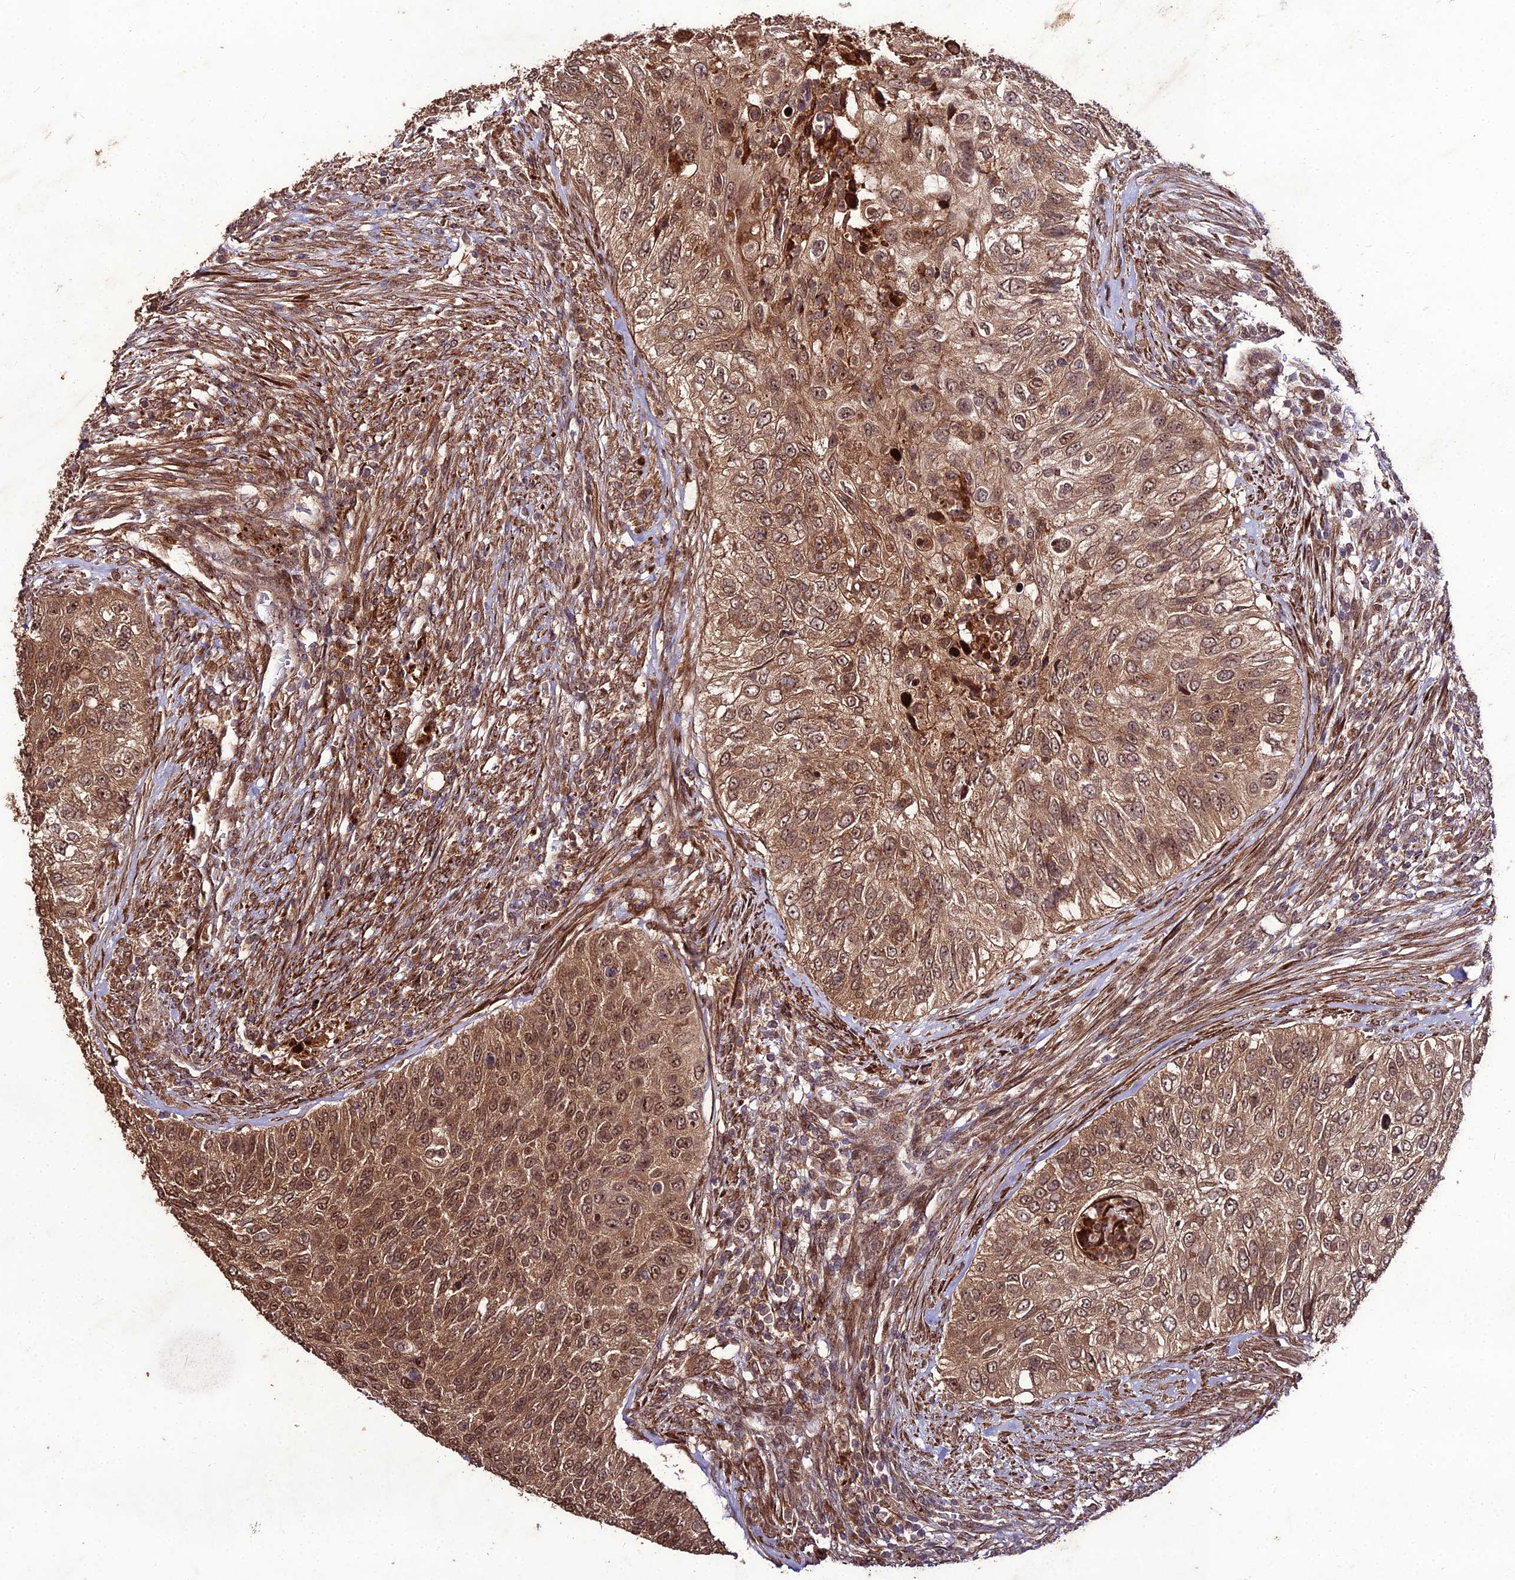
{"staining": {"intensity": "moderate", "quantity": ">75%", "location": "cytoplasmic/membranous,nuclear"}, "tissue": "urothelial cancer", "cell_type": "Tumor cells", "image_type": "cancer", "snomed": [{"axis": "morphology", "description": "Urothelial carcinoma, High grade"}, {"axis": "topography", "description": "Urinary bladder"}], "caption": "An immunohistochemistry image of tumor tissue is shown. Protein staining in brown labels moderate cytoplasmic/membranous and nuclear positivity in urothelial cancer within tumor cells.", "gene": "ZNF766", "patient": {"sex": "female", "age": 60}}